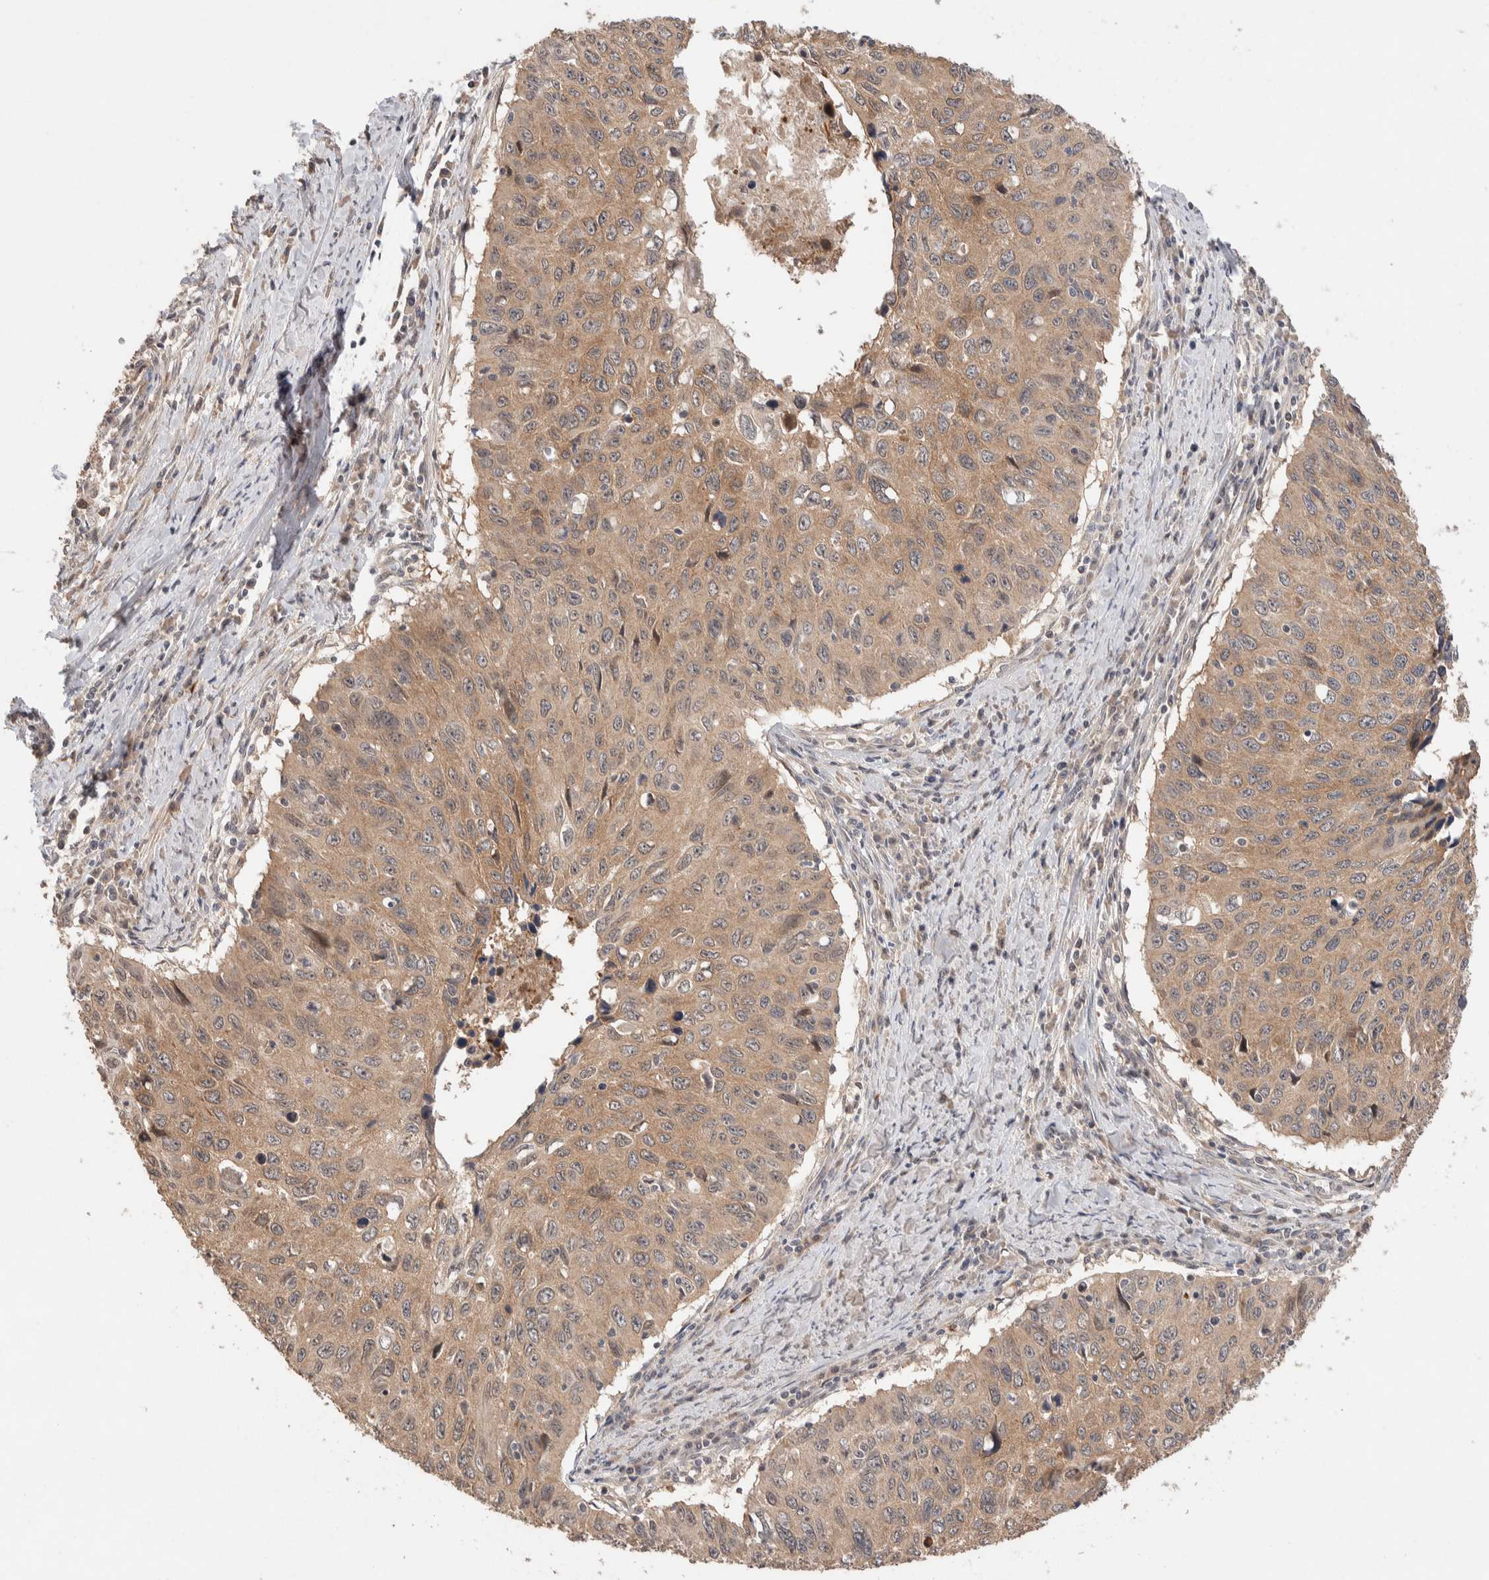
{"staining": {"intensity": "weak", "quantity": ">75%", "location": "cytoplasmic/membranous"}, "tissue": "cervical cancer", "cell_type": "Tumor cells", "image_type": "cancer", "snomed": [{"axis": "morphology", "description": "Squamous cell carcinoma, NOS"}, {"axis": "topography", "description": "Cervix"}], "caption": "Immunohistochemical staining of cervical cancer (squamous cell carcinoma) shows low levels of weak cytoplasmic/membranous staining in about >75% of tumor cells.", "gene": "CASK", "patient": {"sex": "female", "age": 53}}